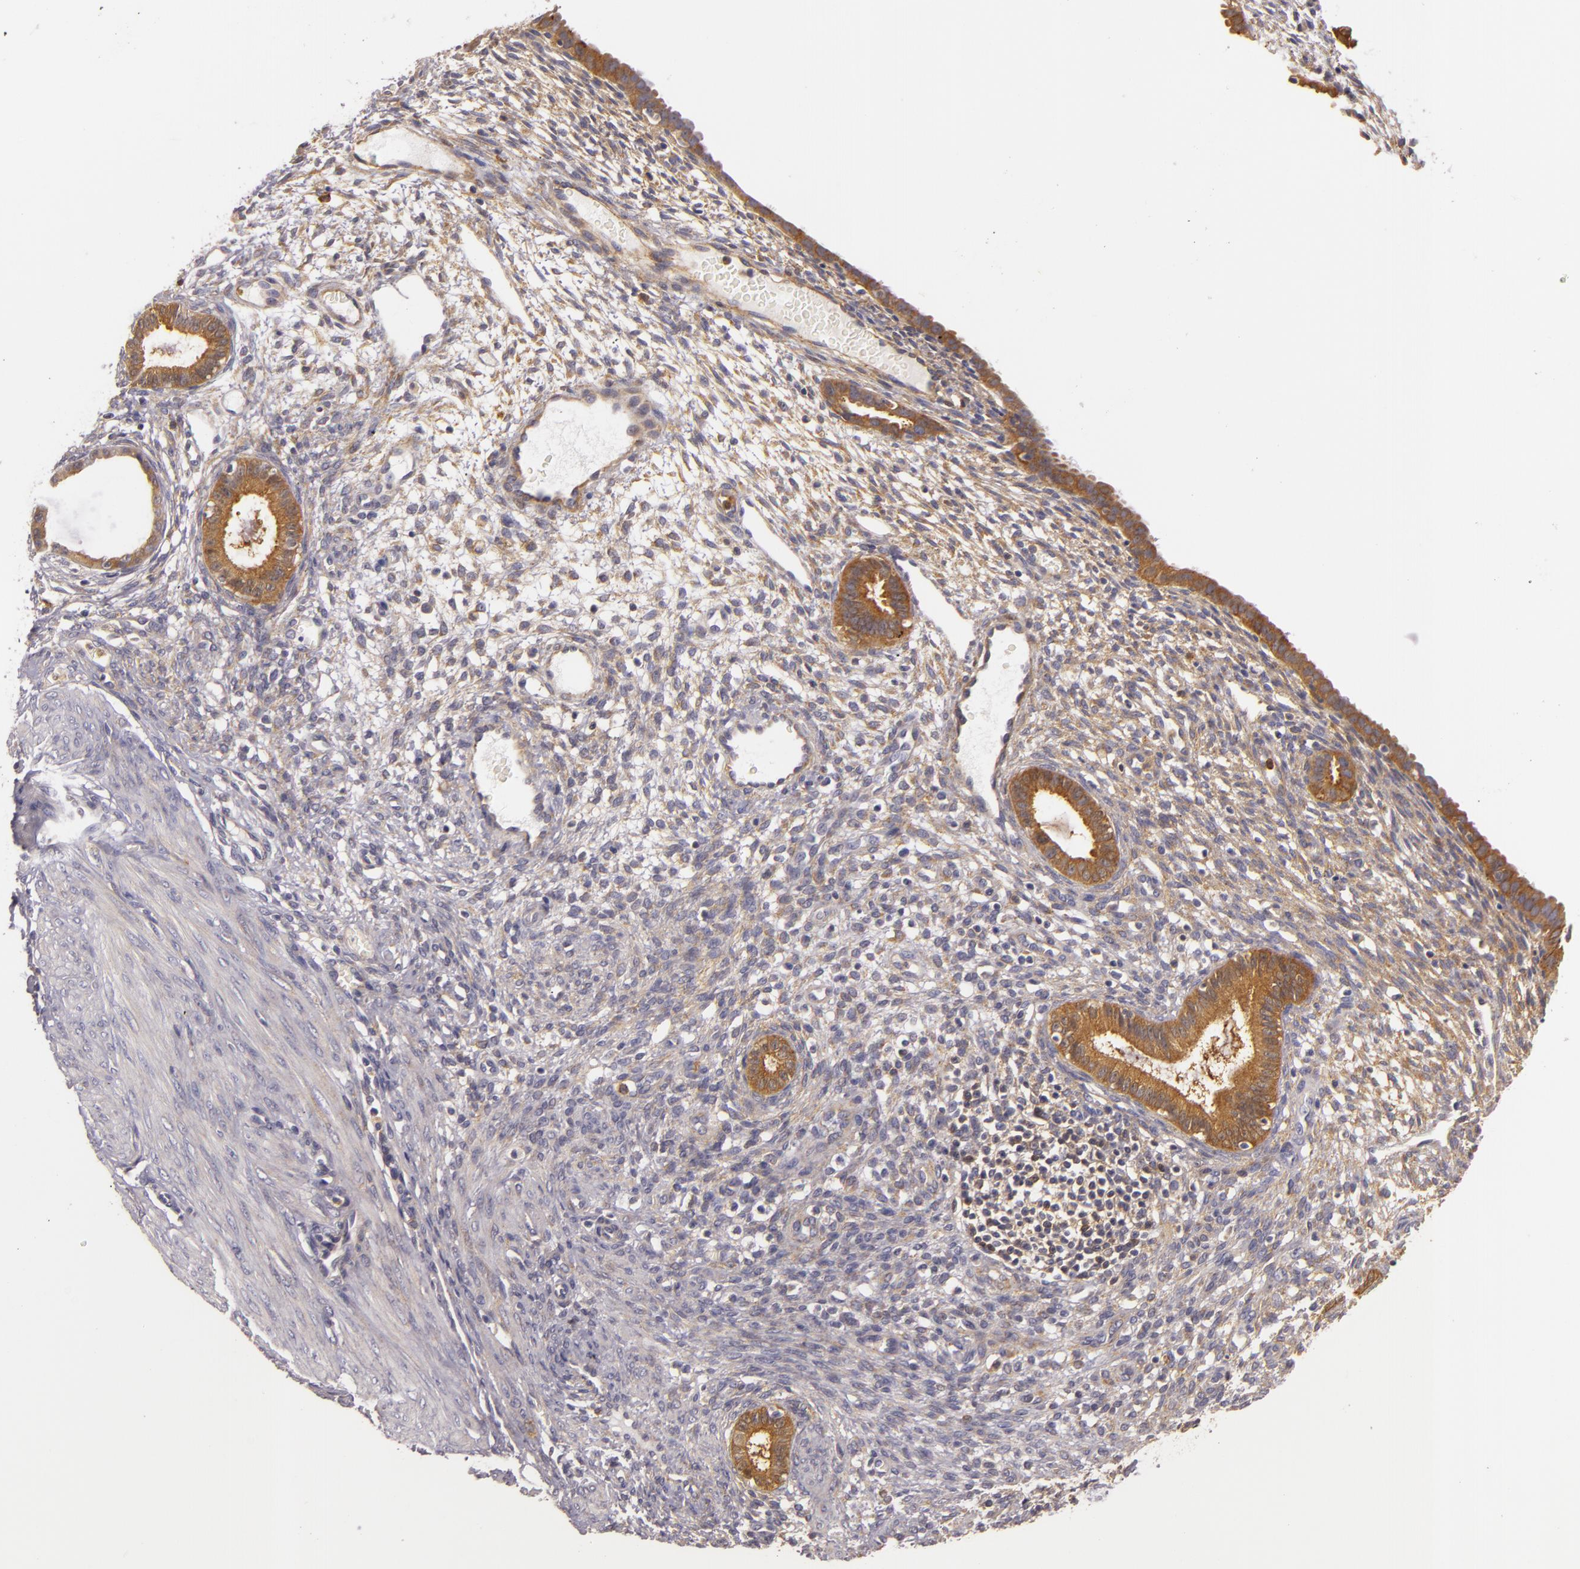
{"staining": {"intensity": "weak", "quantity": ">75%", "location": "cytoplasmic/membranous"}, "tissue": "endometrium", "cell_type": "Cells in endometrial stroma", "image_type": "normal", "snomed": [{"axis": "morphology", "description": "Normal tissue, NOS"}, {"axis": "topography", "description": "Endometrium"}], "caption": "Protein analysis of unremarkable endometrium shows weak cytoplasmic/membranous positivity in approximately >75% of cells in endometrial stroma. The staining was performed using DAB (3,3'-diaminobenzidine), with brown indicating positive protein expression. Nuclei are stained blue with hematoxylin.", "gene": "TOM1", "patient": {"sex": "female", "age": 72}}